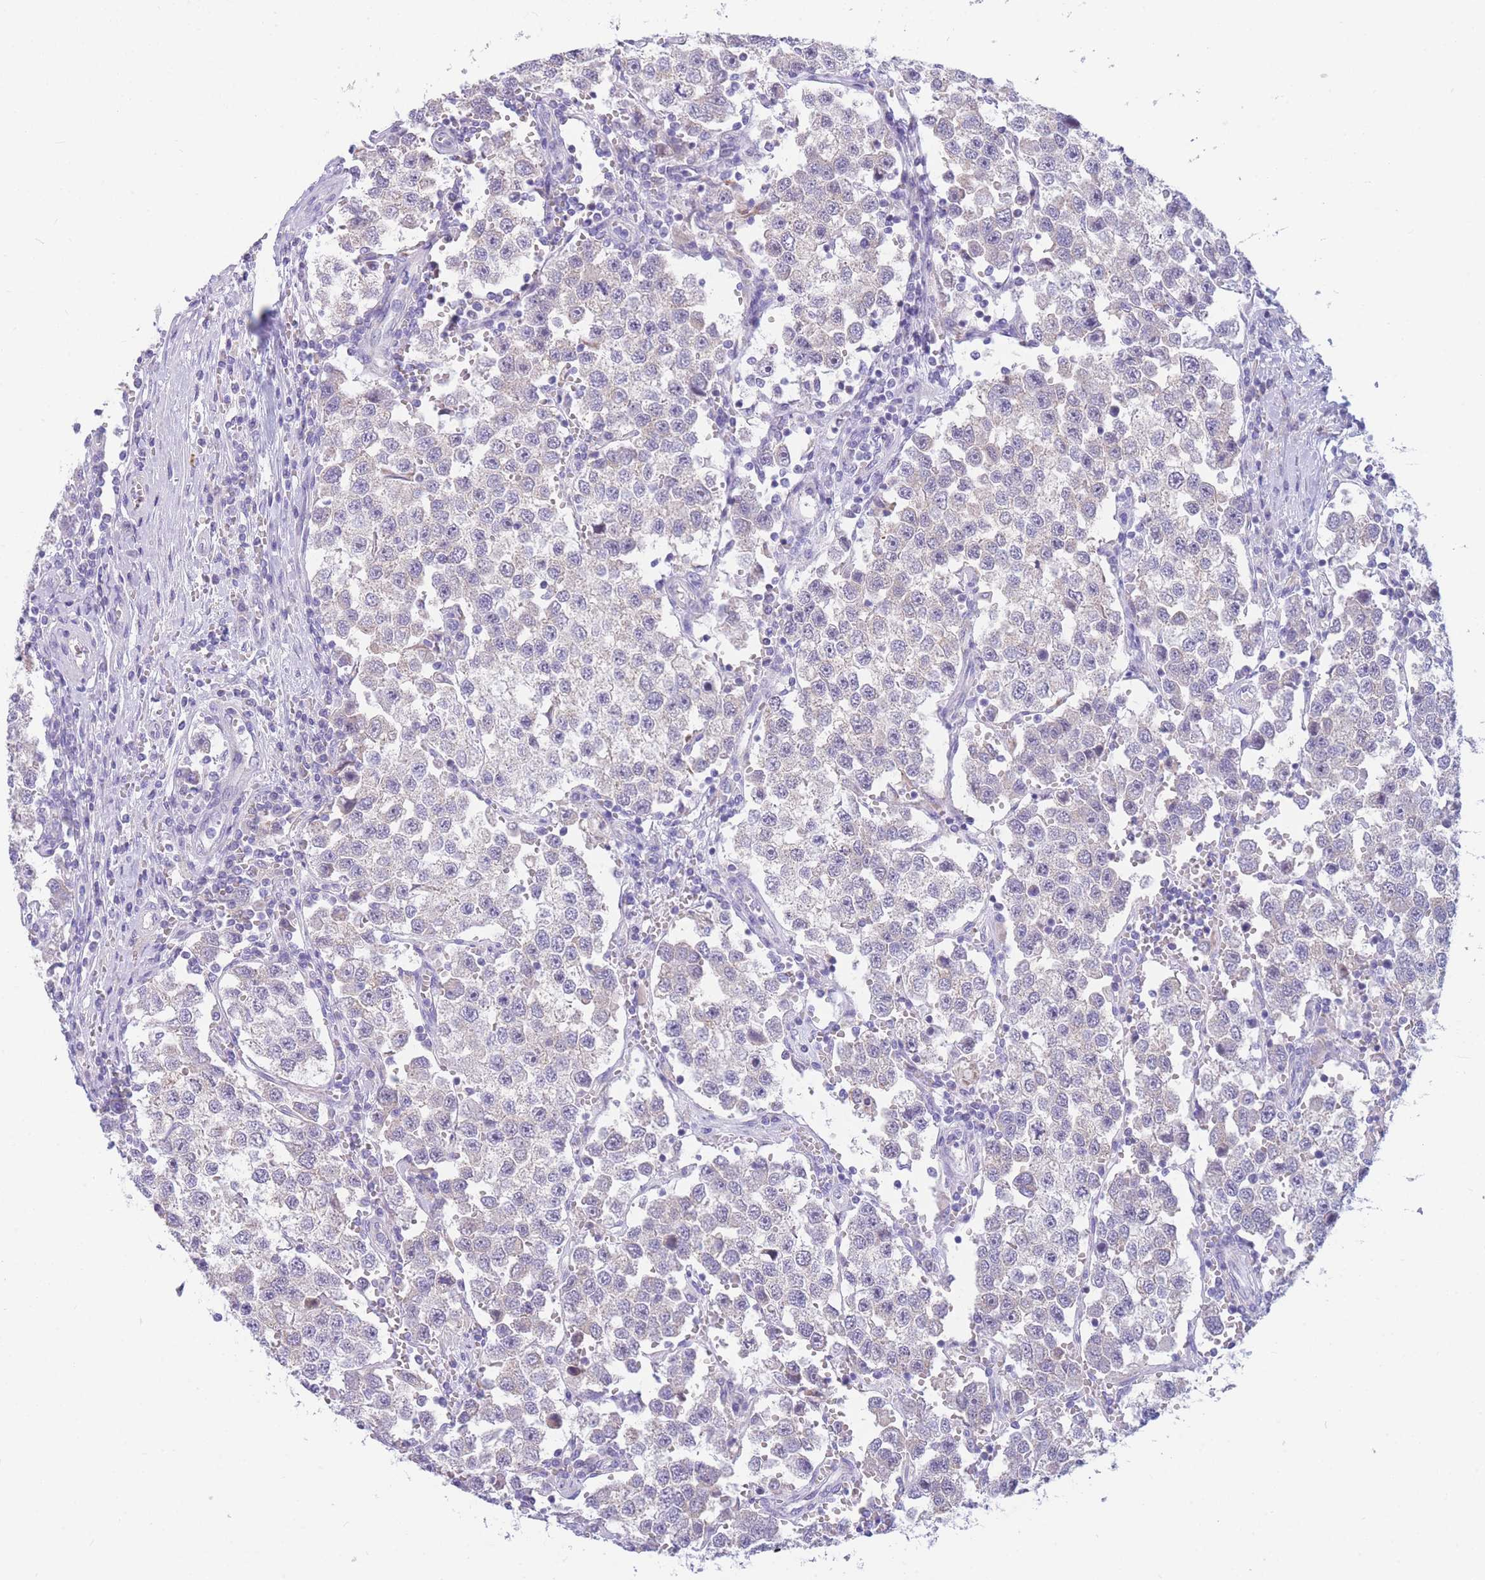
{"staining": {"intensity": "negative", "quantity": "none", "location": "none"}, "tissue": "testis cancer", "cell_type": "Tumor cells", "image_type": "cancer", "snomed": [{"axis": "morphology", "description": "Seminoma, NOS"}, {"axis": "topography", "description": "Testis"}], "caption": "High magnification brightfield microscopy of testis cancer stained with DAB (3,3'-diaminobenzidine) (brown) and counterstained with hematoxylin (blue): tumor cells show no significant expression. Nuclei are stained in blue.", "gene": "DHRS11", "patient": {"sex": "male", "age": 37}}